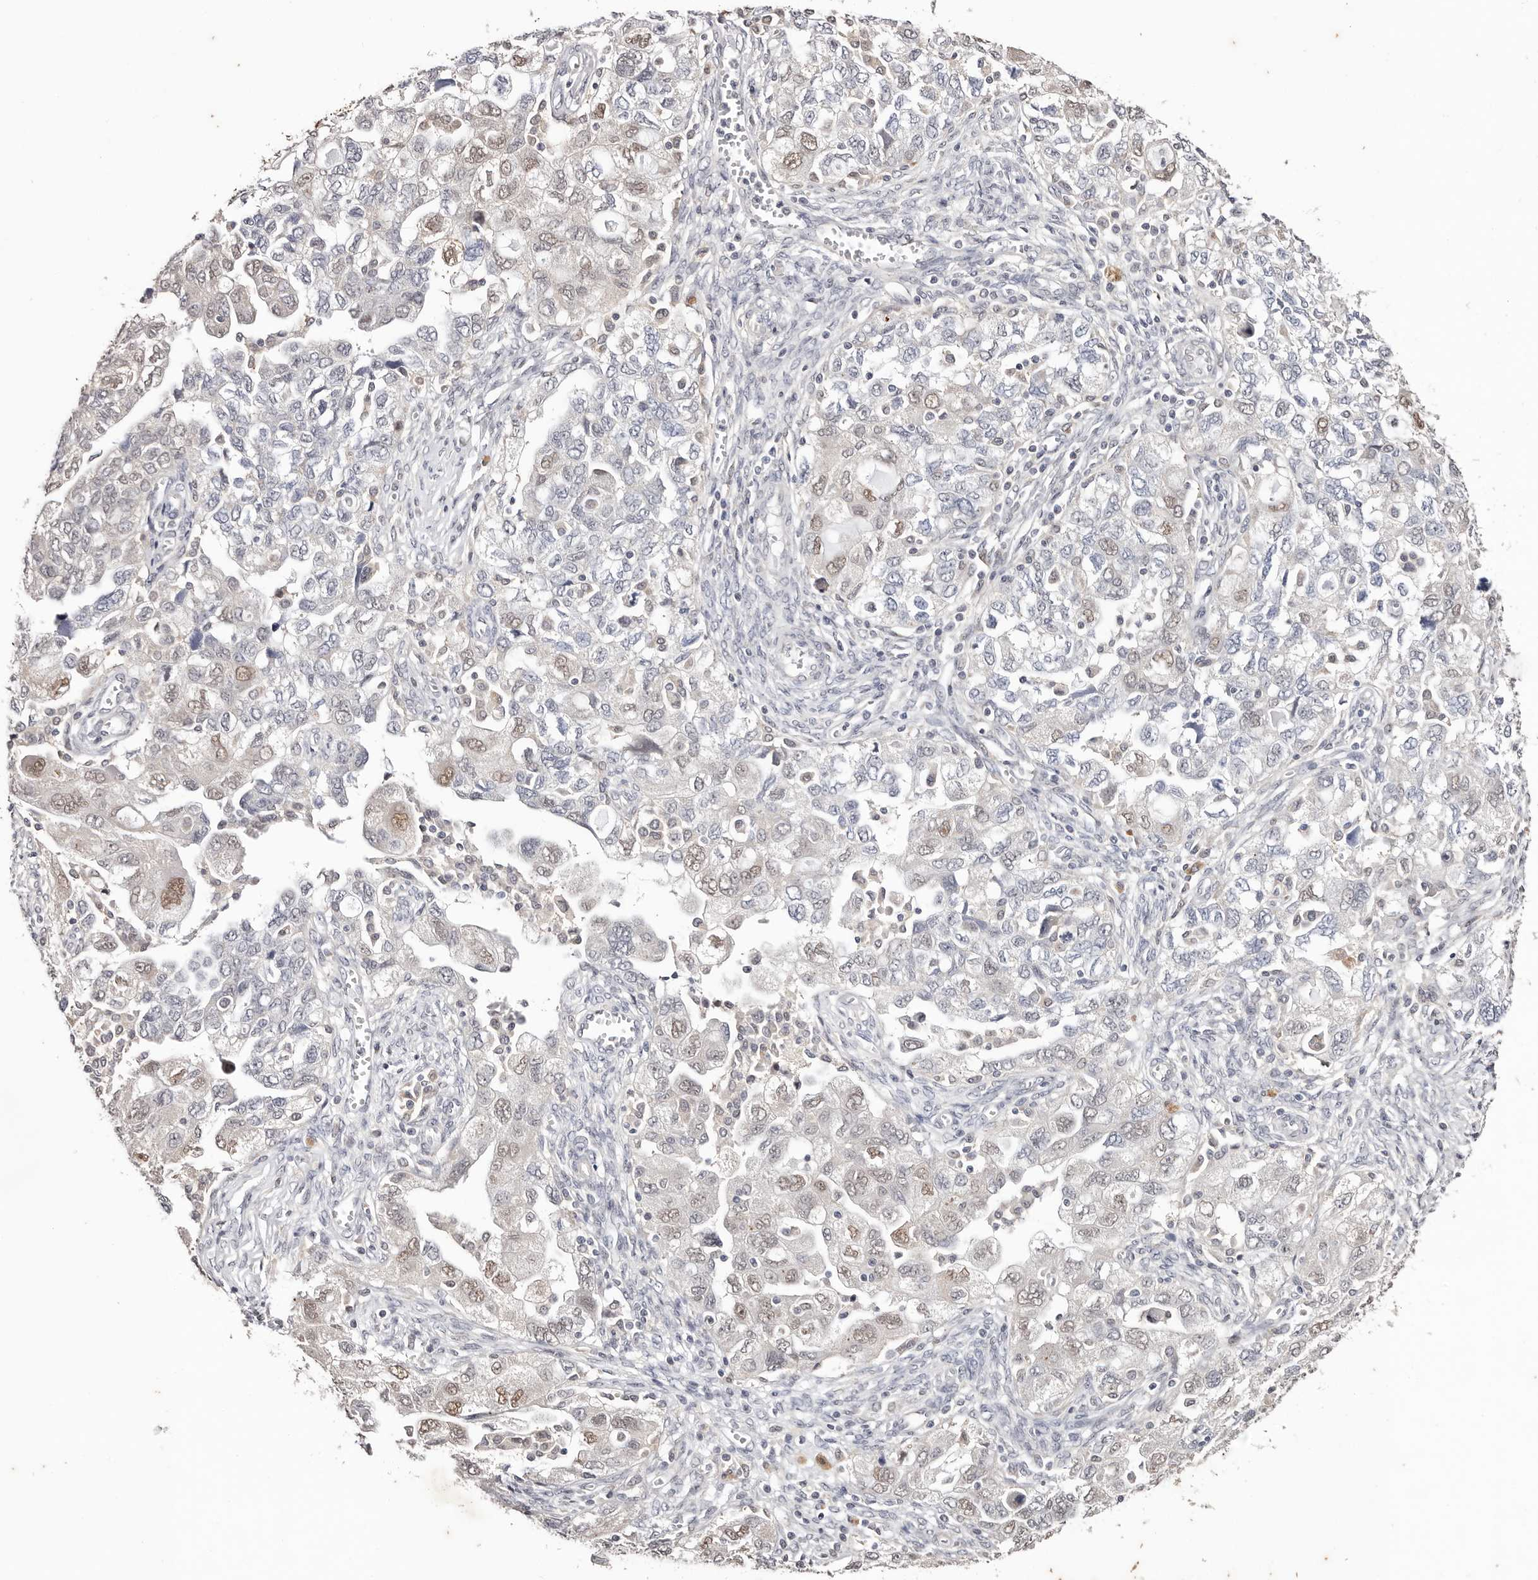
{"staining": {"intensity": "moderate", "quantity": "<25%", "location": "nuclear"}, "tissue": "ovarian cancer", "cell_type": "Tumor cells", "image_type": "cancer", "snomed": [{"axis": "morphology", "description": "Carcinoma, NOS"}, {"axis": "morphology", "description": "Cystadenocarcinoma, serous, NOS"}, {"axis": "topography", "description": "Ovary"}], "caption": "The image demonstrates staining of ovarian cancer (serous cystadenocarcinoma), revealing moderate nuclear protein staining (brown color) within tumor cells.", "gene": "TYW3", "patient": {"sex": "female", "age": 69}}